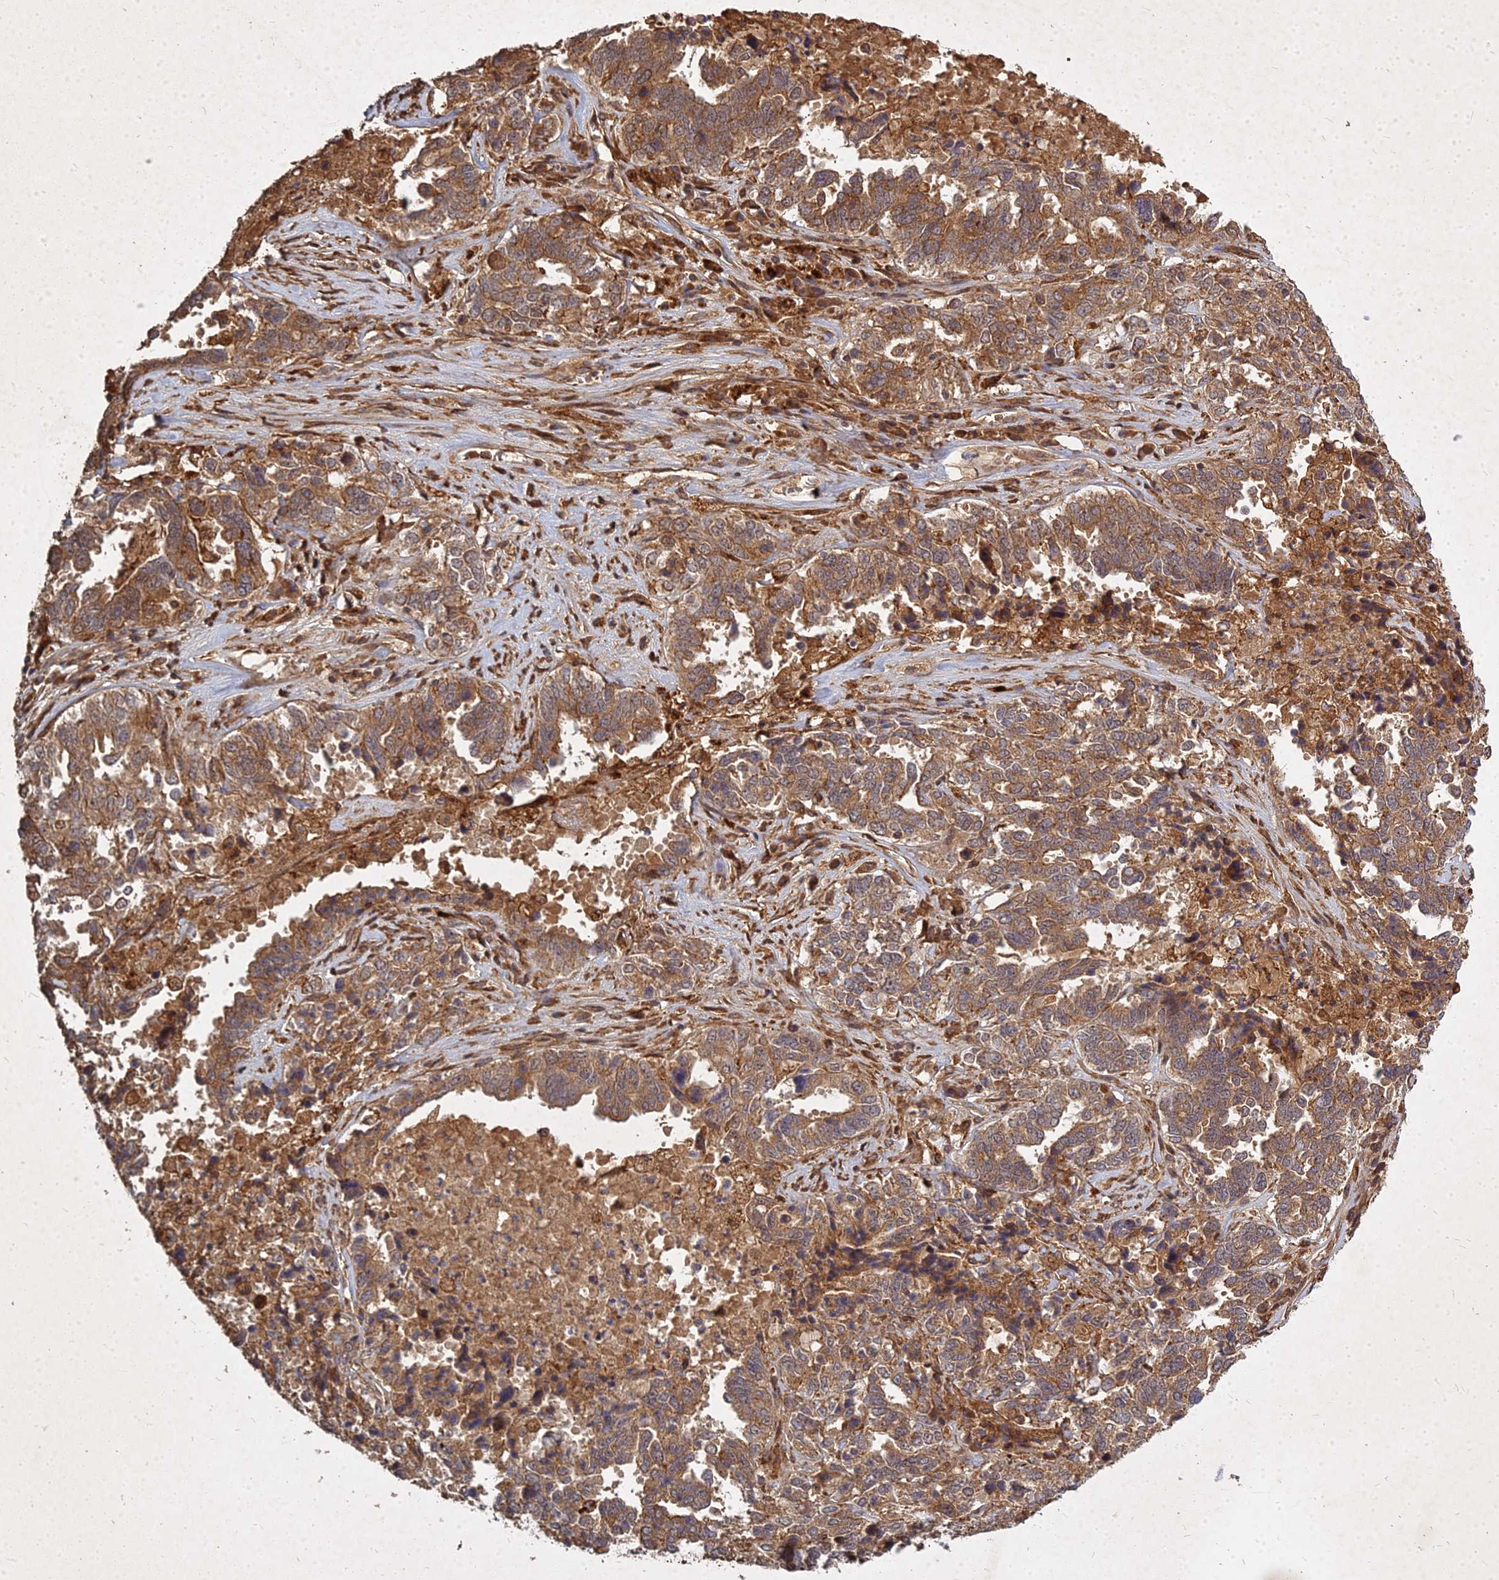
{"staining": {"intensity": "moderate", "quantity": ">75%", "location": "cytoplasmic/membranous"}, "tissue": "ovarian cancer", "cell_type": "Tumor cells", "image_type": "cancer", "snomed": [{"axis": "morphology", "description": "Carcinoma, endometroid"}, {"axis": "topography", "description": "Ovary"}], "caption": "Protein expression analysis of human endometroid carcinoma (ovarian) reveals moderate cytoplasmic/membranous positivity in approximately >75% of tumor cells.", "gene": "UBE2W", "patient": {"sex": "female", "age": 62}}